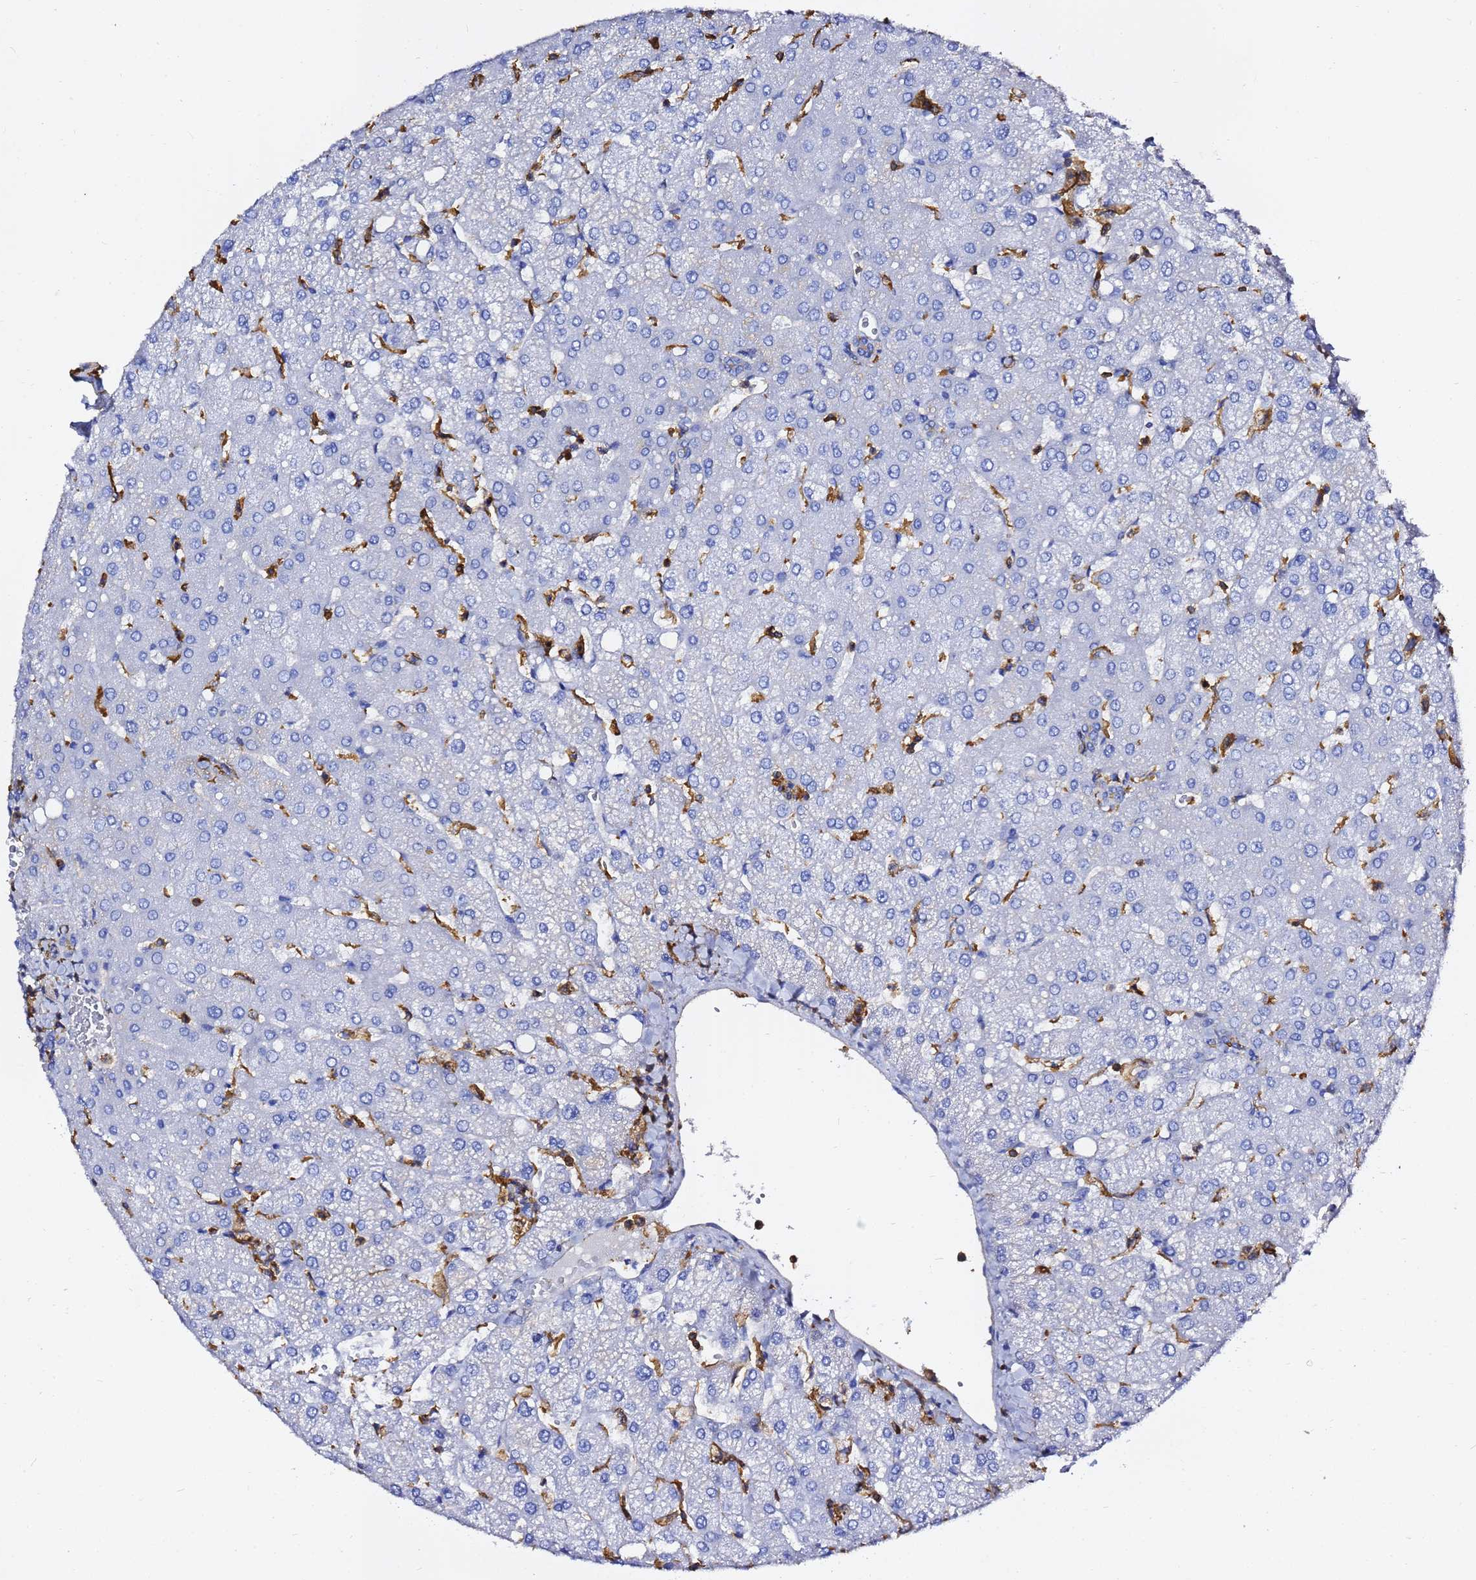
{"staining": {"intensity": "negative", "quantity": "none", "location": "none"}, "tissue": "liver", "cell_type": "Cholangiocytes", "image_type": "normal", "snomed": [{"axis": "morphology", "description": "Normal tissue, NOS"}, {"axis": "topography", "description": "Liver"}], "caption": "A micrograph of liver stained for a protein demonstrates no brown staining in cholangiocytes. (Immunohistochemistry (ihc), brightfield microscopy, high magnification).", "gene": "ACTA1", "patient": {"sex": "female", "age": 54}}